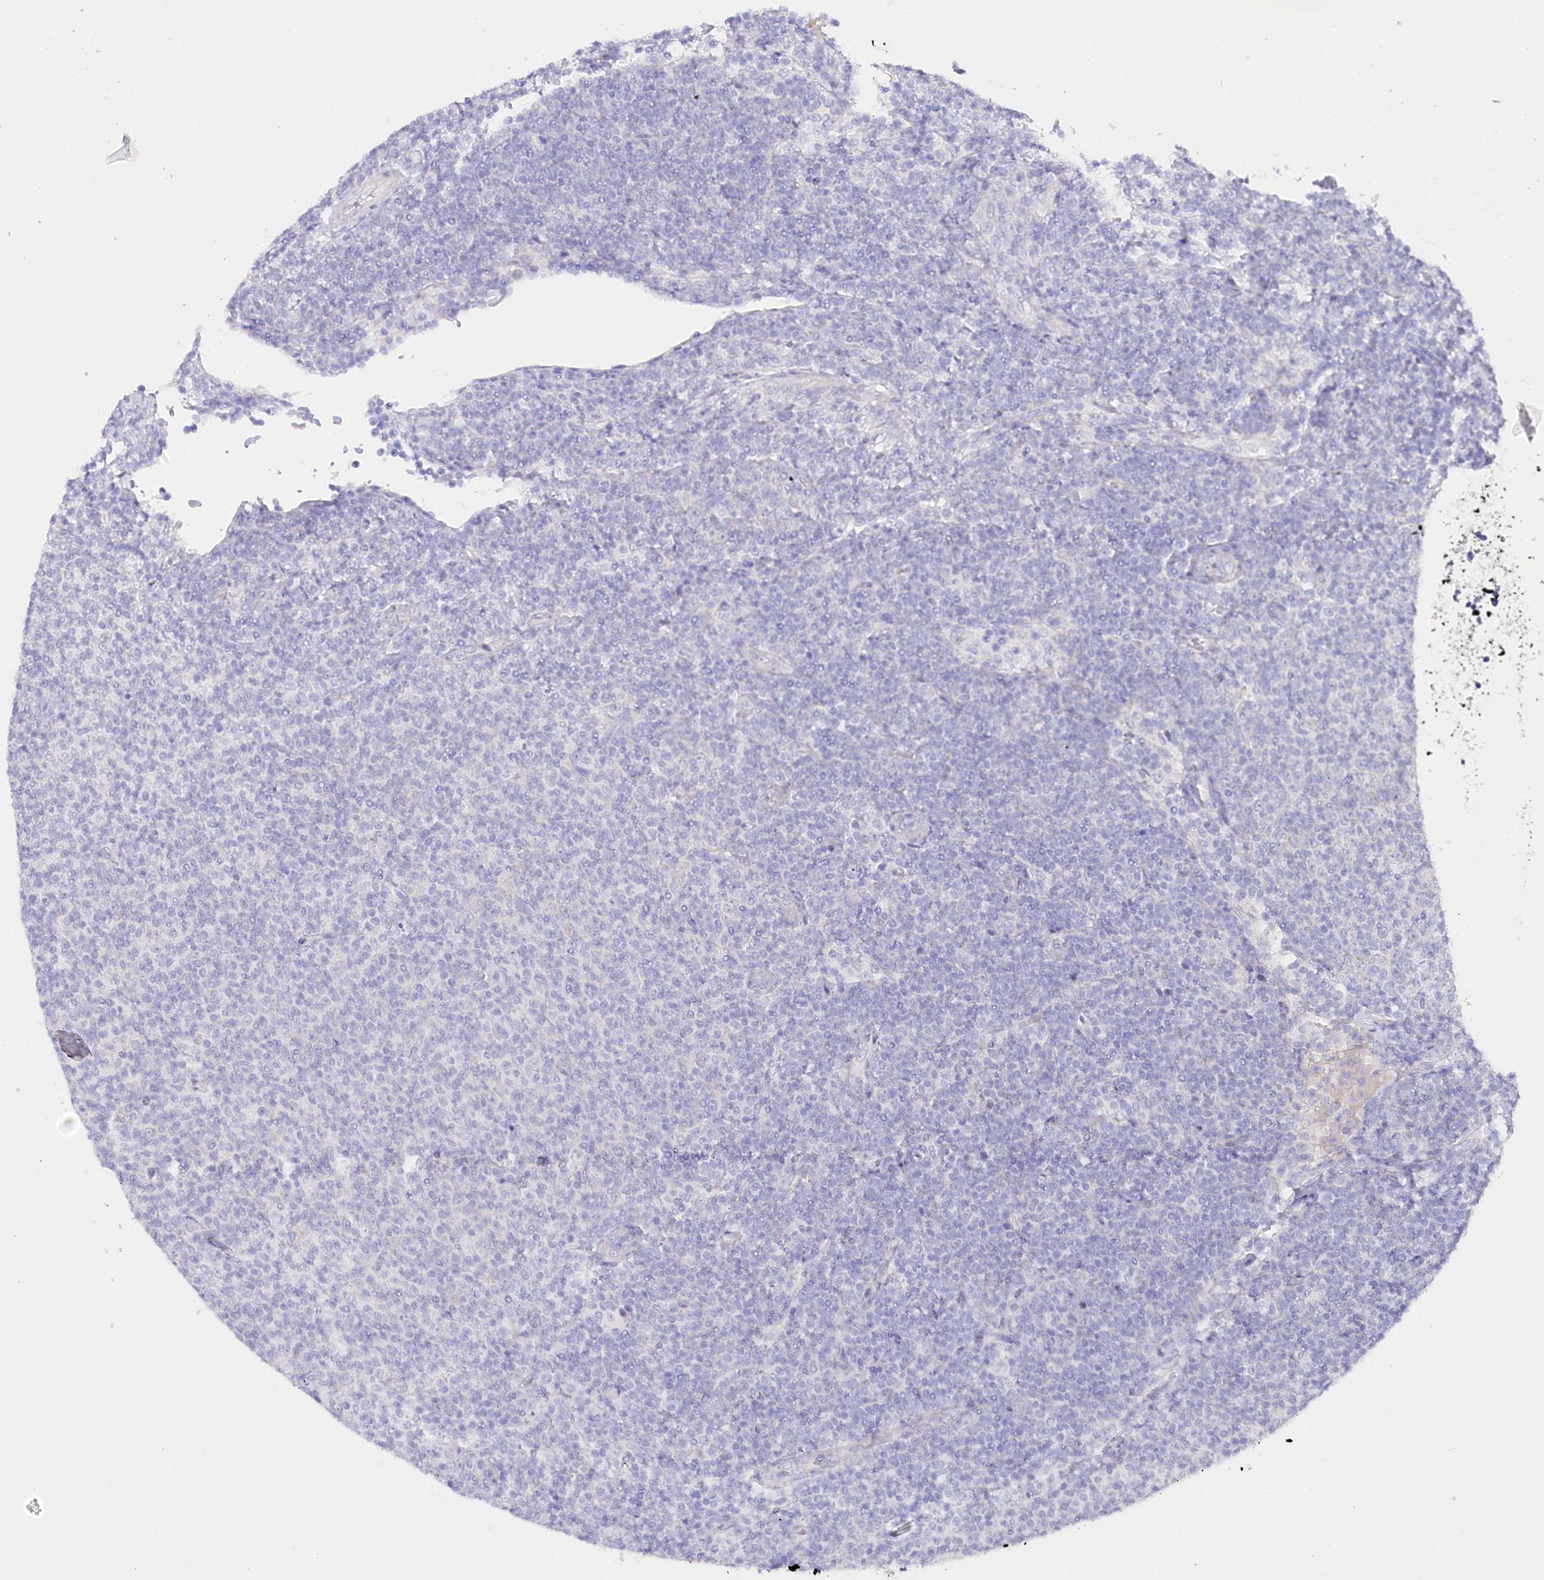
{"staining": {"intensity": "negative", "quantity": "none", "location": "none"}, "tissue": "lymphoma", "cell_type": "Tumor cells", "image_type": "cancer", "snomed": [{"axis": "morphology", "description": "Malignant lymphoma, non-Hodgkin's type, Low grade"}, {"axis": "topography", "description": "Lymph node"}], "caption": "A high-resolution histopathology image shows immunohistochemistry (IHC) staining of low-grade malignant lymphoma, non-Hodgkin's type, which reveals no significant positivity in tumor cells.", "gene": "CSN3", "patient": {"sex": "male", "age": 66}}